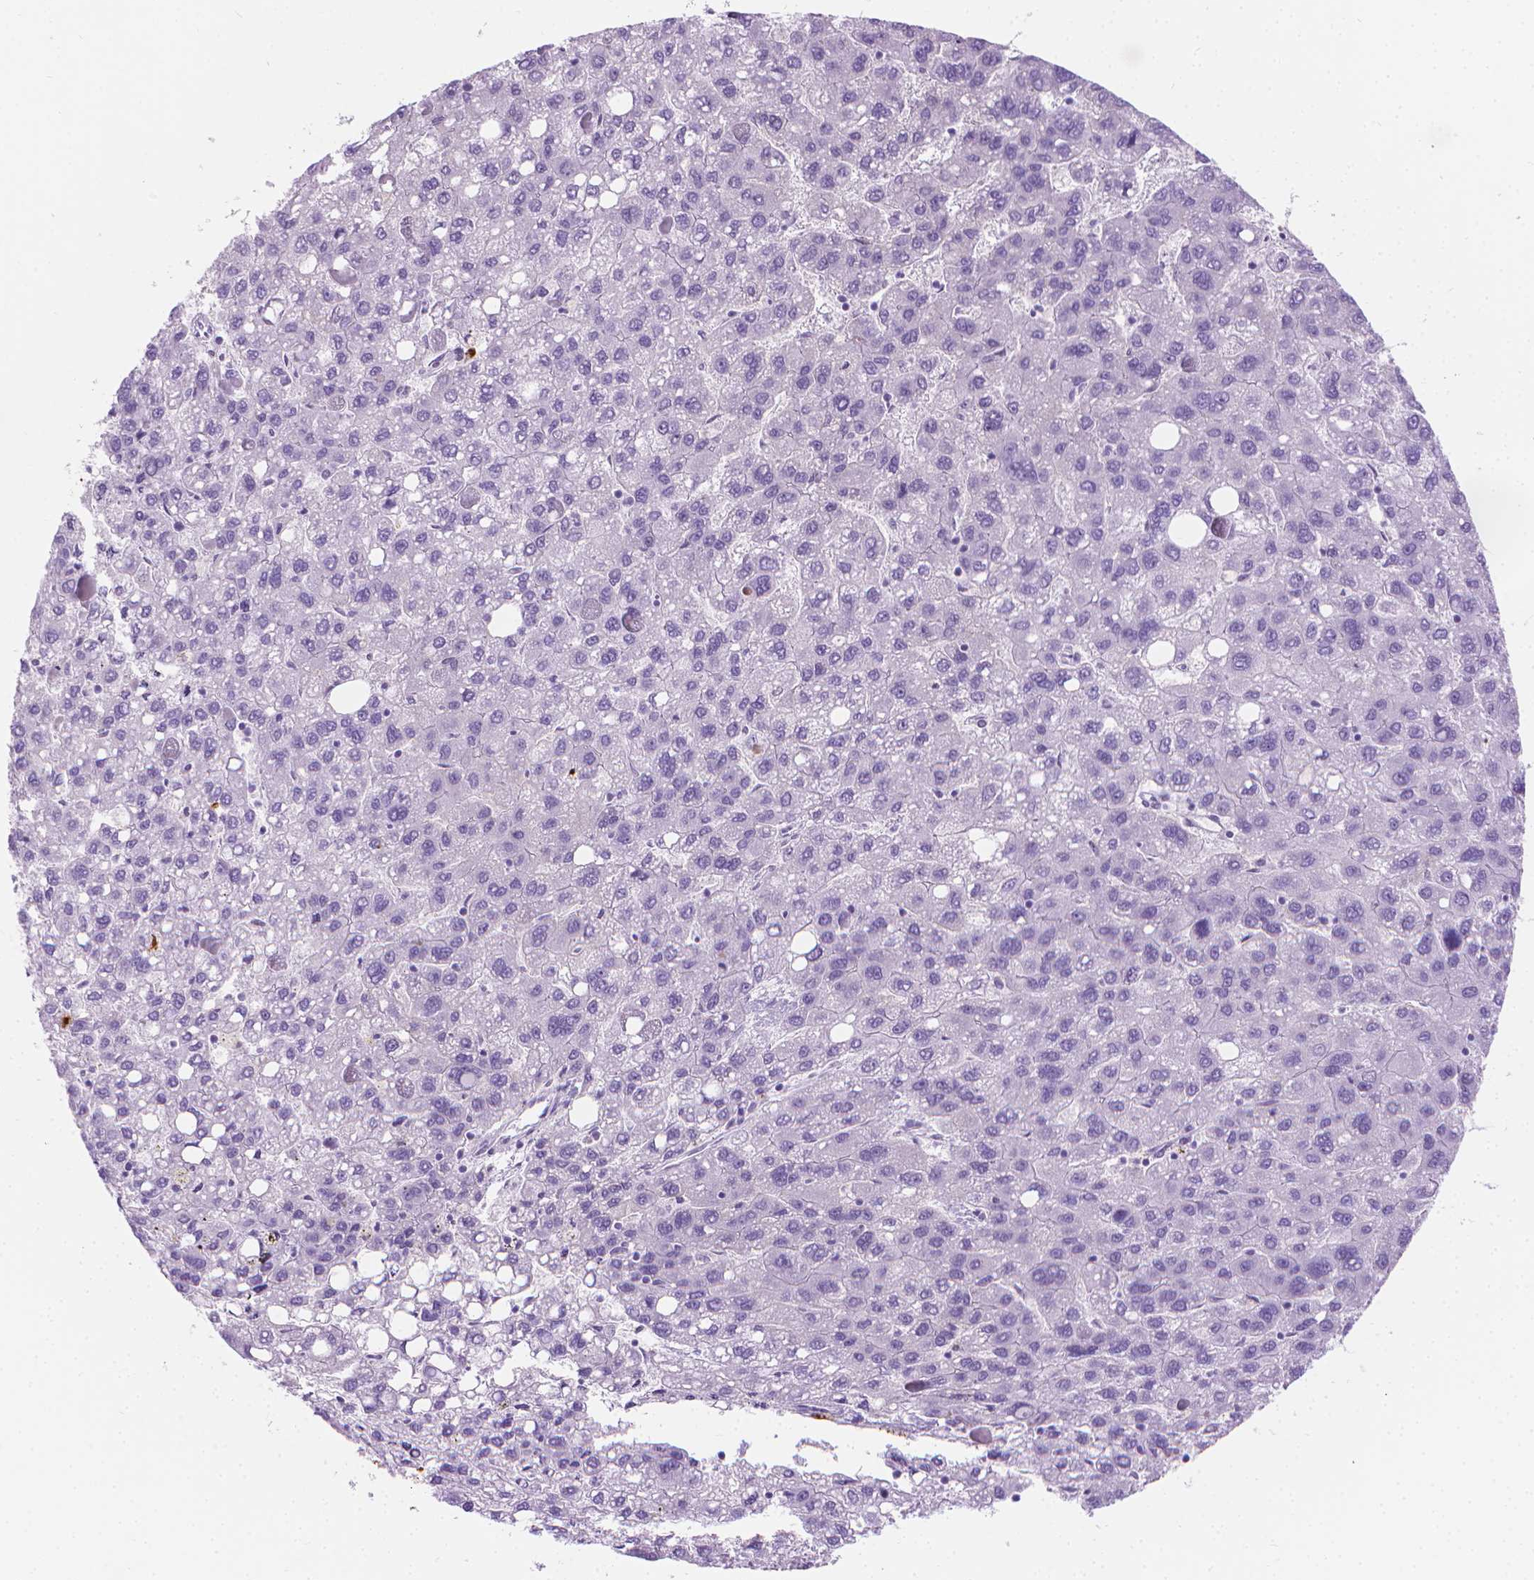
{"staining": {"intensity": "negative", "quantity": "none", "location": "none"}, "tissue": "liver cancer", "cell_type": "Tumor cells", "image_type": "cancer", "snomed": [{"axis": "morphology", "description": "Carcinoma, Hepatocellular, NOS"}, {"axis": "topography", "description": "Liver"}], "caption": "This image is of hepatocellular carcinoma (liver) stained with immunohistochemistry to label a protein in brown with the nuclei are counter-stained blue. There is no staining in tumor cells.", "gene": "CFAP52", "patient": {"sex": "female", "age": 82}}